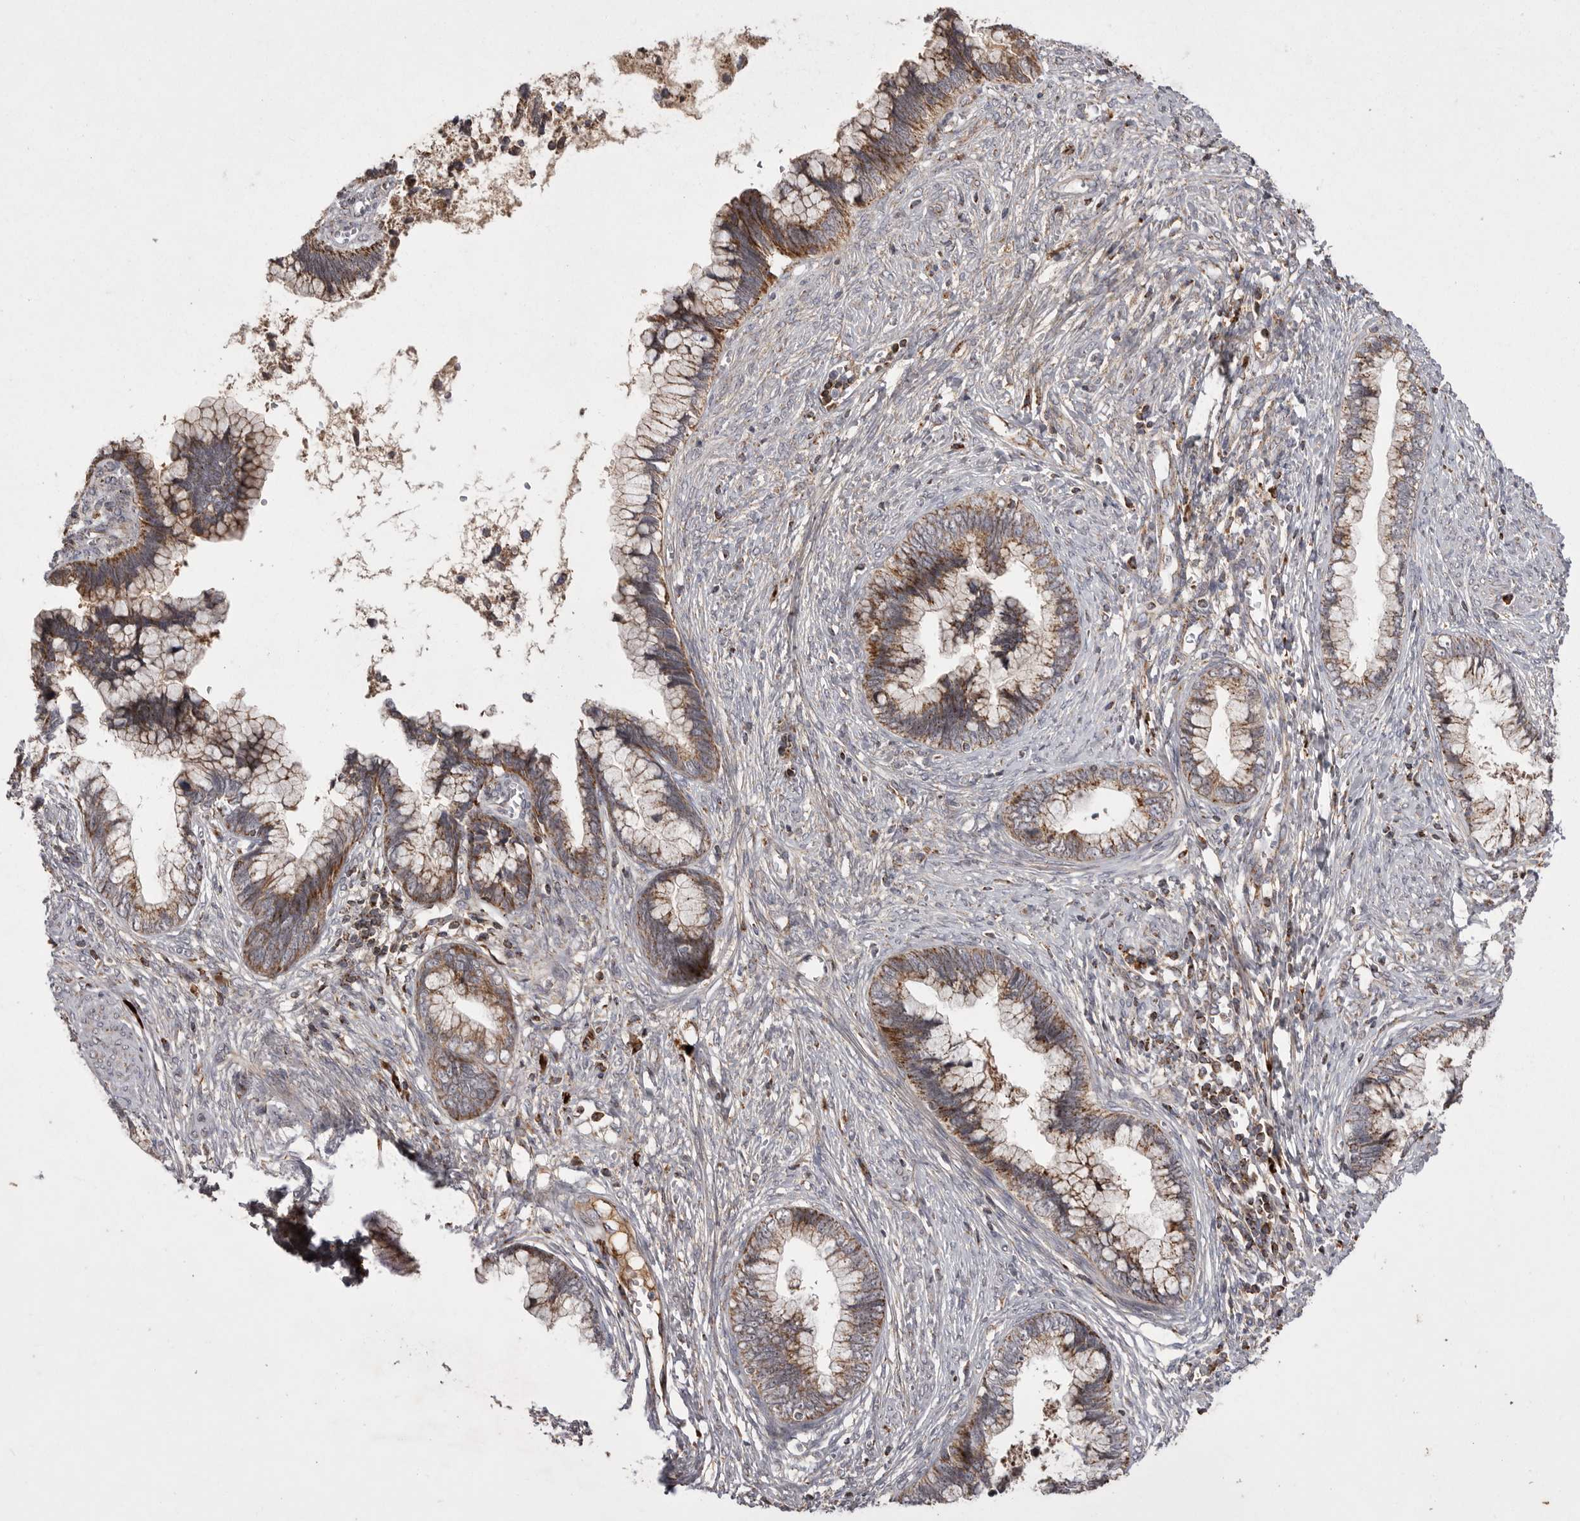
{"staining": {"intensity": "moderate", "quantity": ">75%", "location": "cytoplasmic/membranous"}, "tissue": "cervical cancer", "cell_type": "Tumor cells", "image_type": "cancer", "snomed": [{"axis": "morphology", "description": "Adenocarcinoma, NOS"}, {"axis": "topography", "description": "Cervix"}], "caption": "Immunohistochemical staining of human cervical cancer demonstrates moderate cytoplasmic/membranous protein staining in about >75% of tumor cells. (IHC, brightfield microscopy, high magnification).", "gene": "KYAT3", "patient": {"sex": "female", "age": 44}}